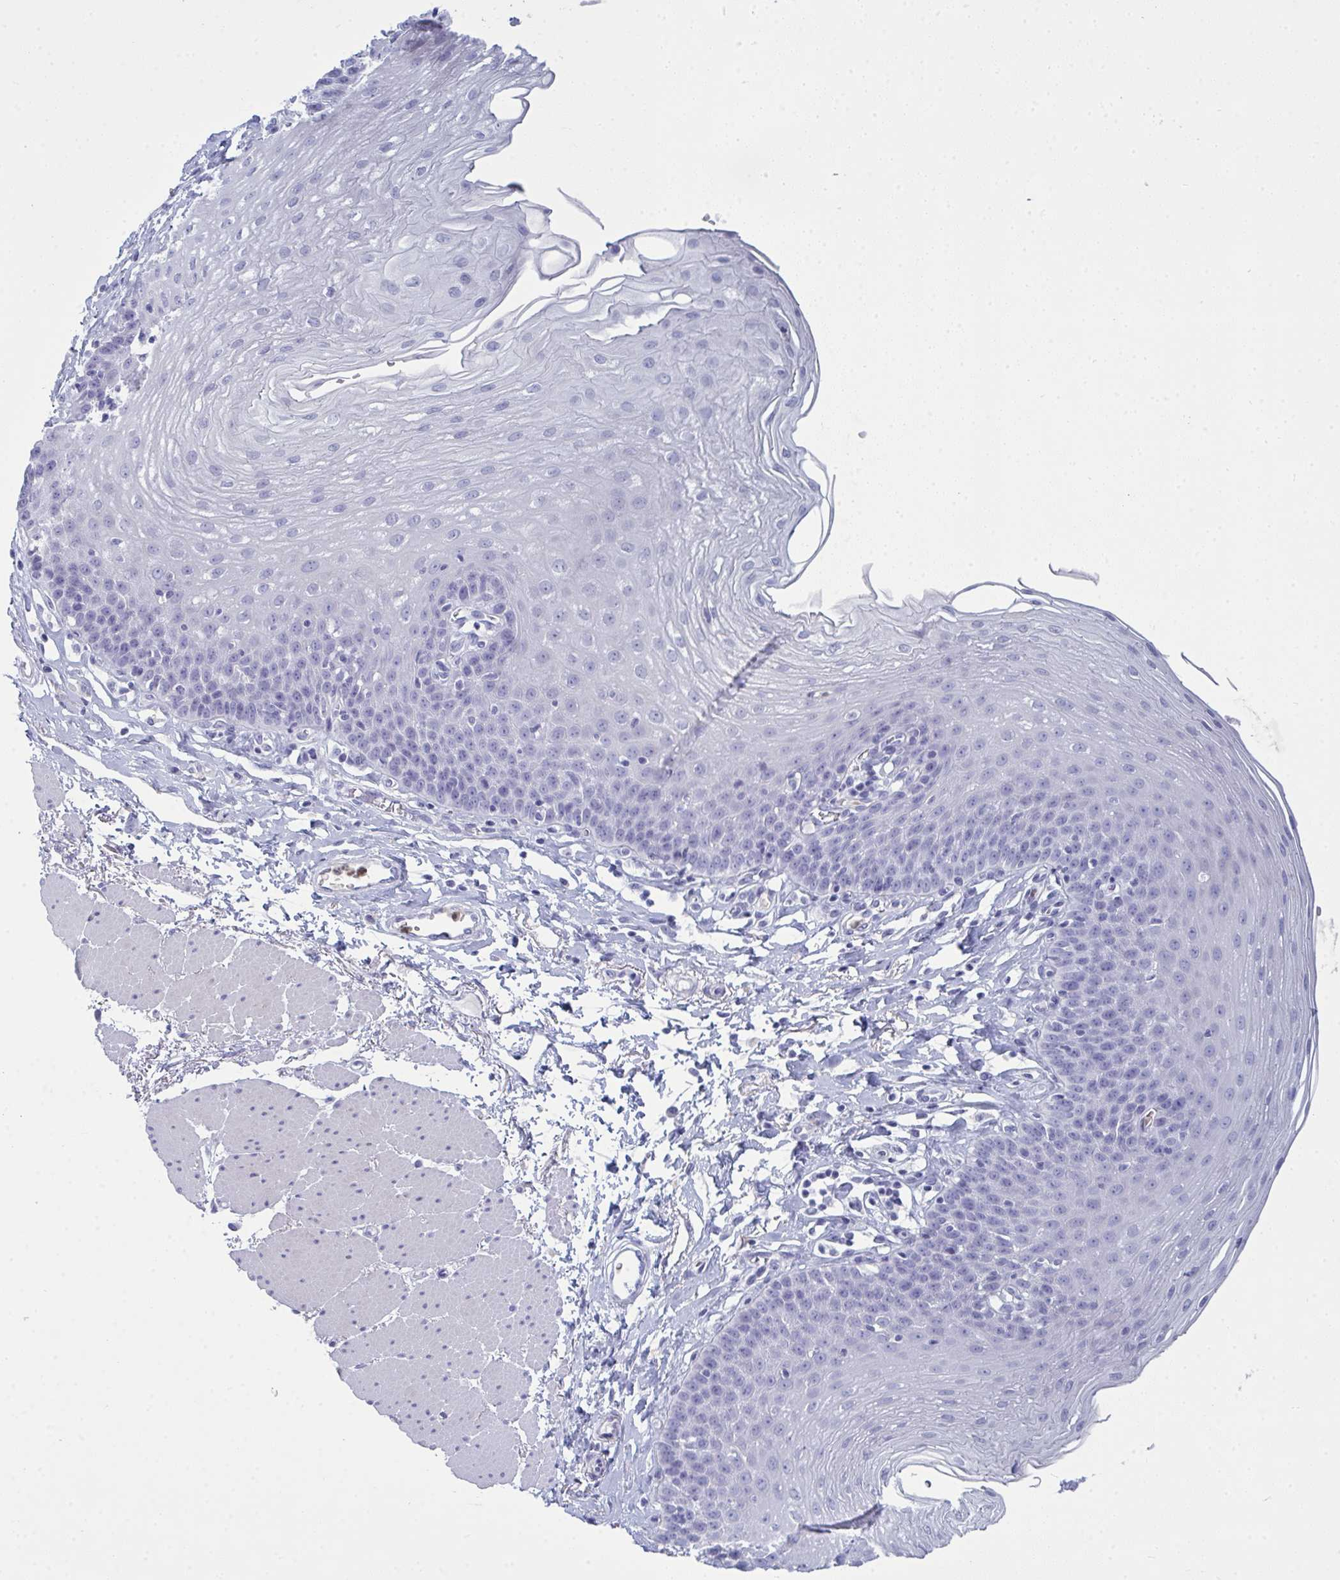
{"staining": {"intensity": "negative", "quantity": "none", "location": "none"}, "tissue": "esophagus", "cell_type": "Squamous epithelial cells", "image_type": "normal", "snomed": [{"axis": "morphology", "description": "Normal tissue, NOS"}, {"axis": "topography", "description": "Esophagus"}], "caption": "Esophagus was stained to show a protein in brown. There is no significant expression in squamous epithelial cells. (DAB immunohistochemistry with hematoxylin counter stain).", "gene": "SERPINB10", "patient": {"sex": "female", "age": 81}}